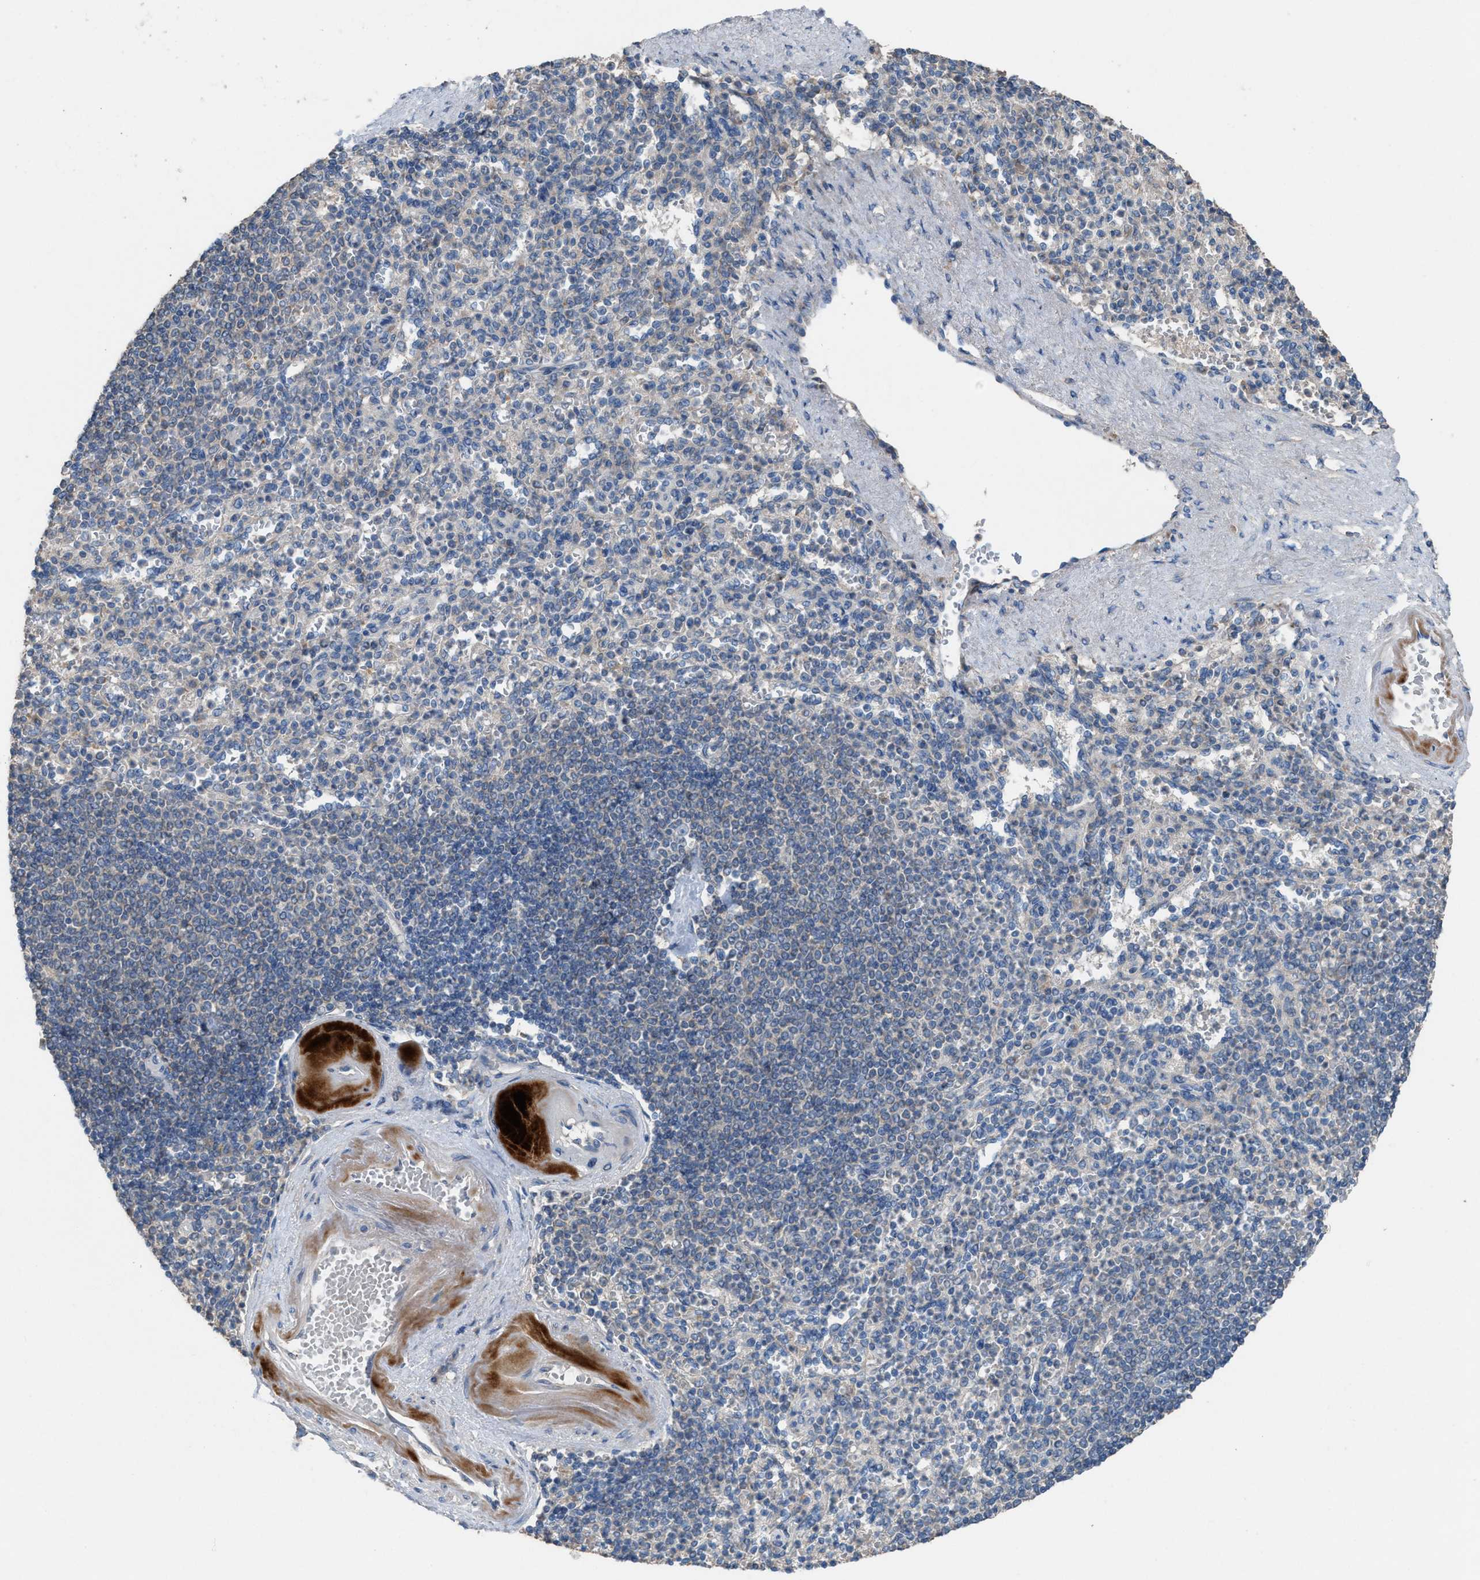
{"staining": {"intensity": "weak", "quantity": "25%-75%", "location": "cytoplasmic/membranous"}, "tissue": "spleen", "cell_type": "Cells in red pulp", "image_type": "normal", "snomed": [{"axis": "morphology", "description": "Normal tissue, NOS"}, {"axis": "topography", "description": "Spleen"}], "caption": "A histopathology image of human spleen stained for a protein demonstrates weak cytoplasmic/membranous brown staining in cells in red pulp.", "gene": "TPK1", "patient": {"sex": "female", "age": 74}}